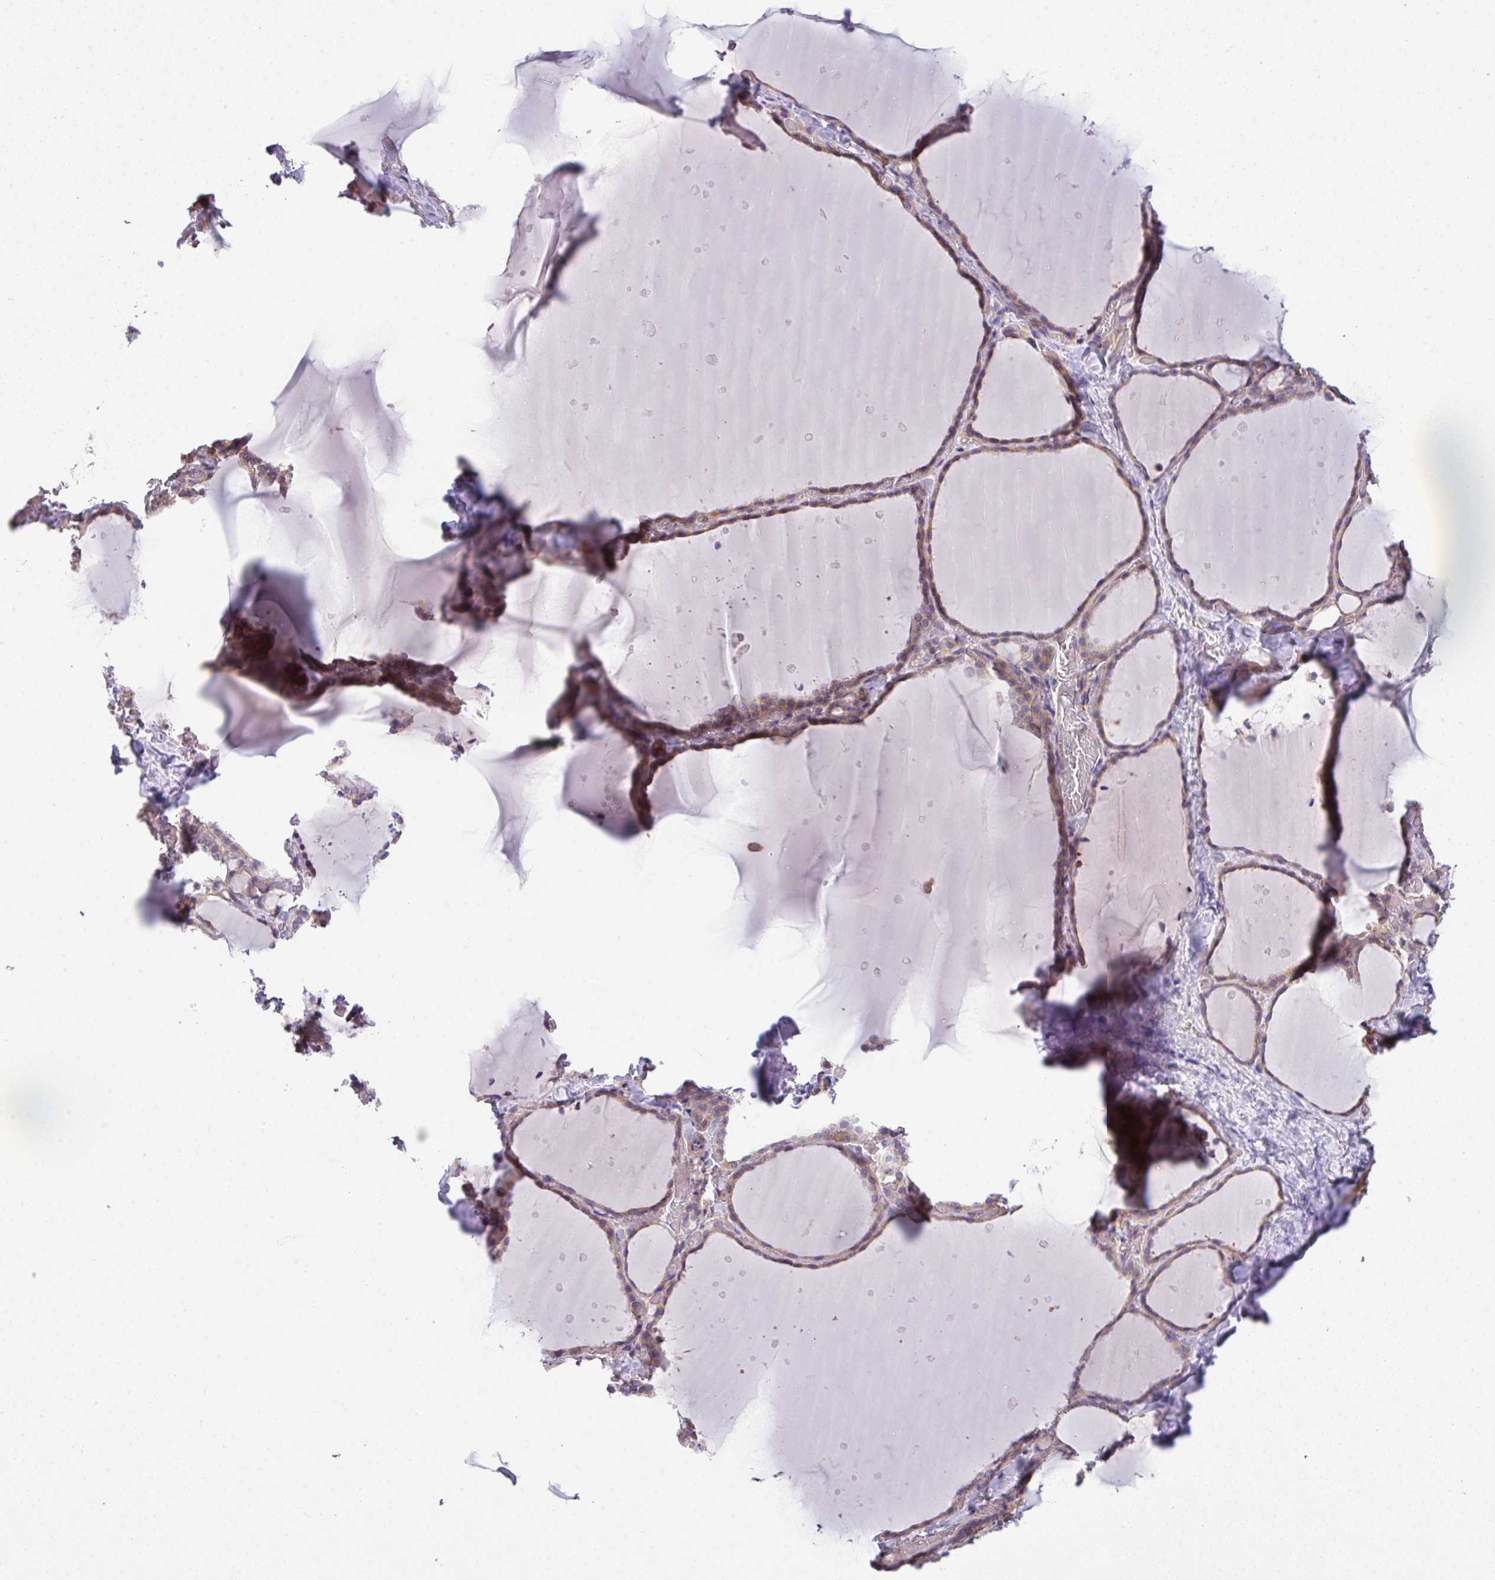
{"staining": {"intensity": "weak", "quantity": ">75%", "location": "cytoplasmic/membranous"}, "tissue": "thyroid gland", "cell_type": "Glandular cells", "image_type": "normal", "snomed": [{"axis": "morphology", "description": "Normal tissue, NOS"}, {"axis": "topography", "description": "Thyroid gland"}], "caption": "A high-resolution photomicrograph shows immunohistochemistry (IHC) staining of benign thyroid gland, which displays weak cytoplasmic/membranous expression in approximately >75% of glandular cells.", "gene": "TMEM229A", "patient": {"sex": "female", "age": 36}}